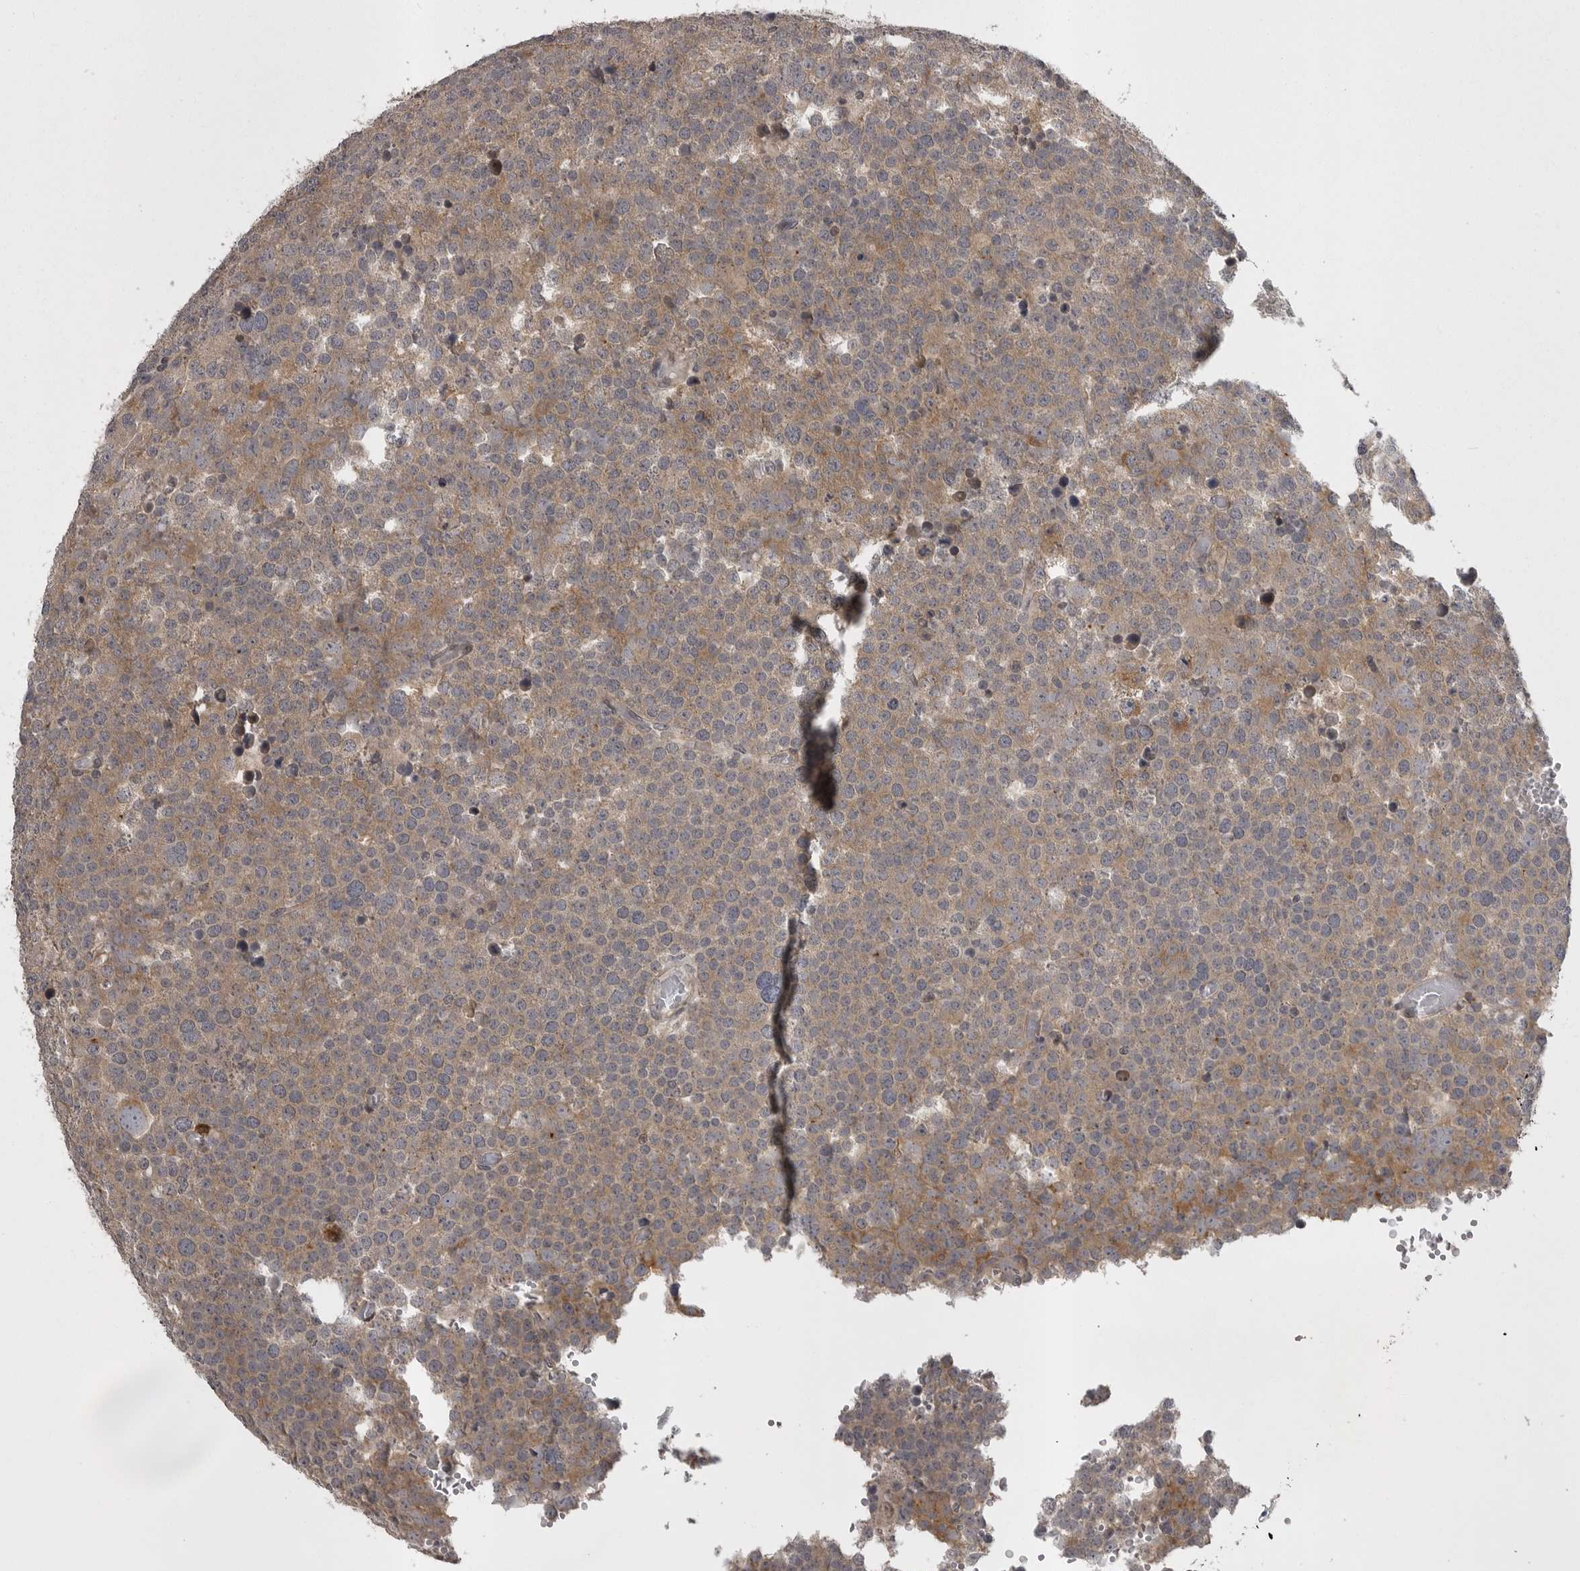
{"staining": {"intensity": "moderate", "quantity": ">75%", "location": "cytoplasmic/membranous"}, "tissue": "testis cancer", "cell_type": "Tumor cells", "image_type": "cancer", "snomed": [{"axis": "morphology", "description": "Seminoma, NOS"}, {"axis": "topography", "description": "Testis"}], "caption": "DAB immunohistochemical staining of human testis seminoma shows moderate cytoplasmic/membranous protein positivity in about >75% of tumor cells.", "gene": "SNX16", "patient": {"sex": "male", "age": 71}}